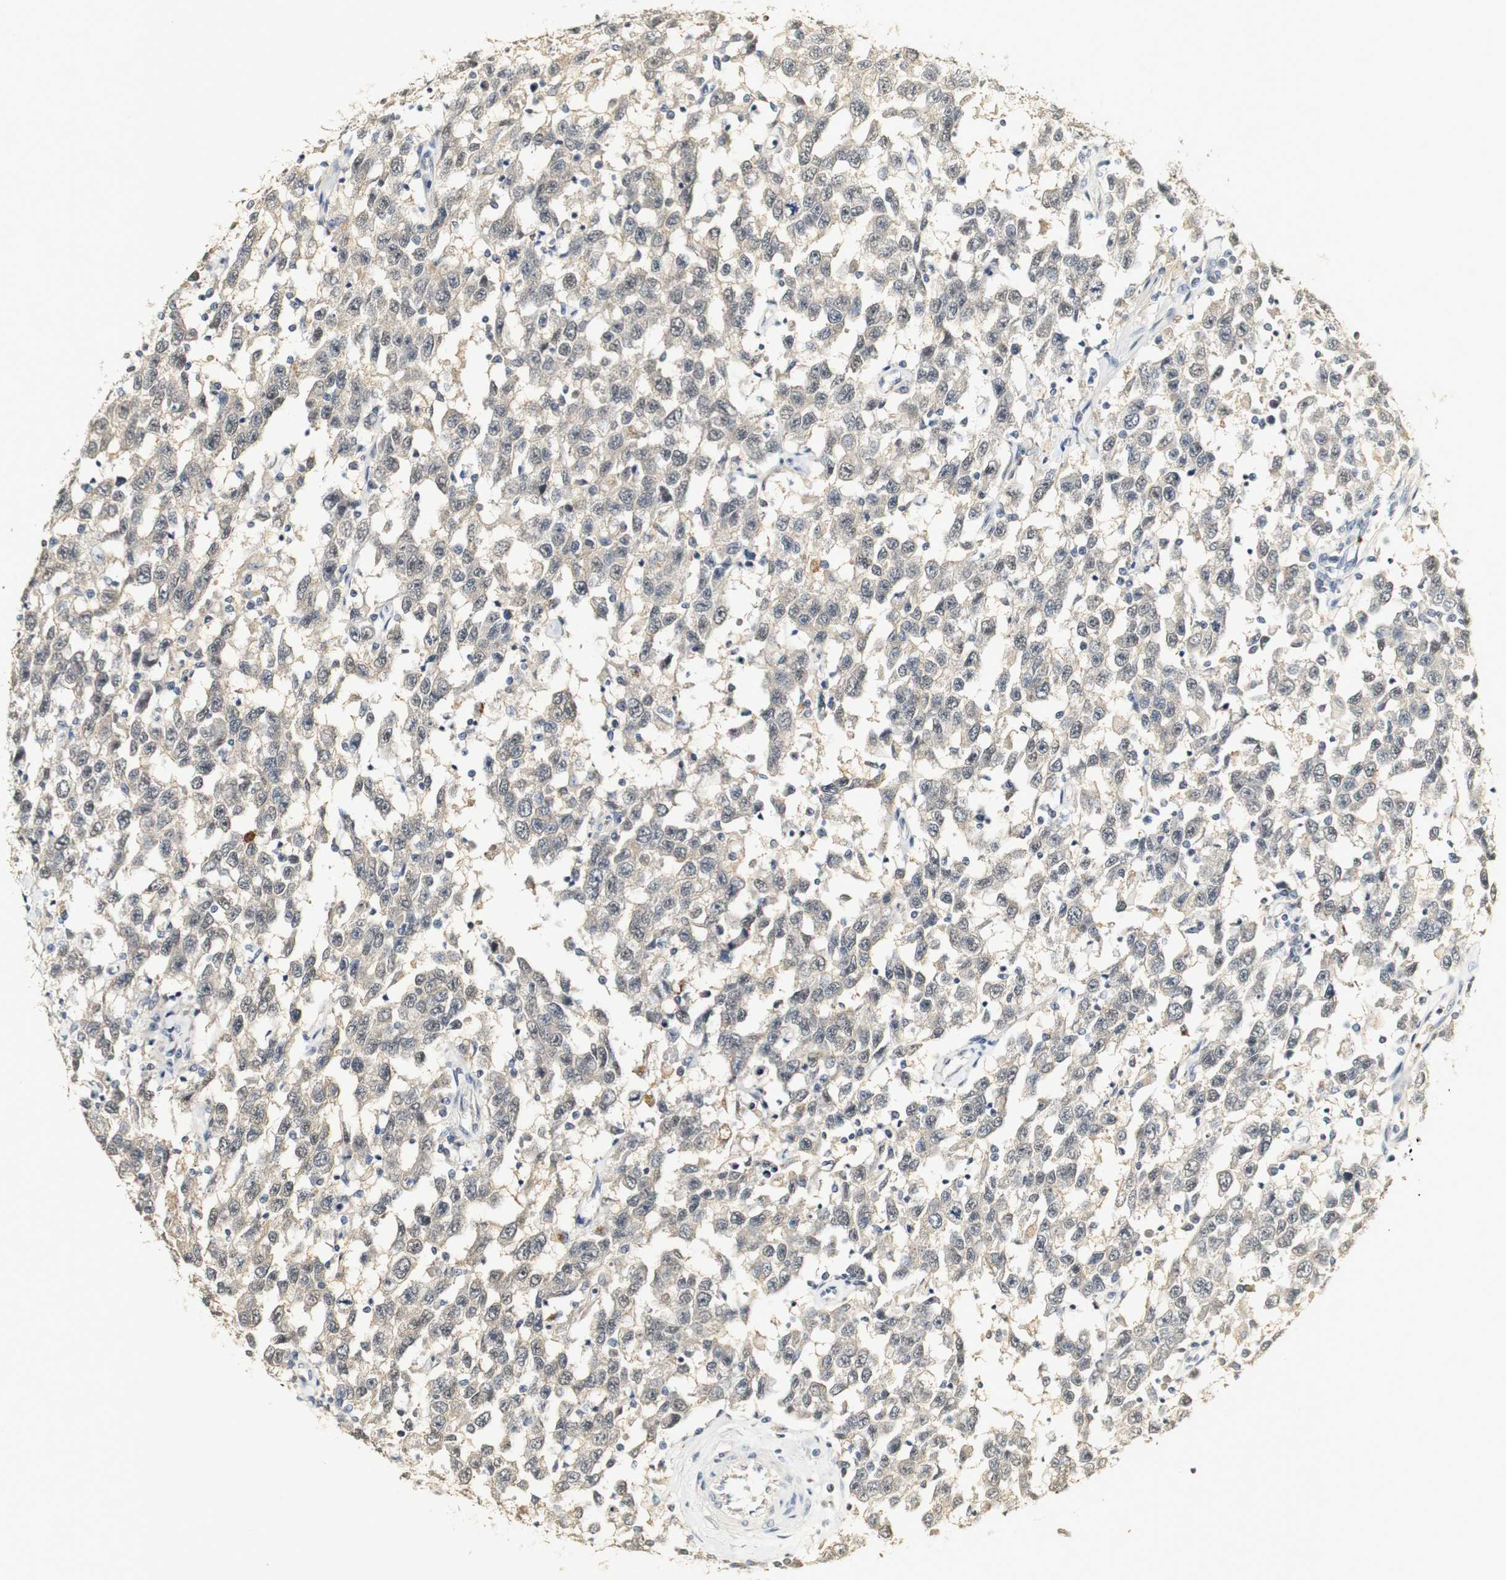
{"staining": {"intensity": "weak", "quantity": "<25%", "location": "cytoplasmic/membranous"}, "tissue": "testis cancer", "cell_type": "Tumor cells", "image_type": "cancer", "snomed": [{"axis": "morphology", "description": "Seminoma, NOS"}, {"axis": "topography", "description": "Testis"}], "caption": "The photomicrograph reveals no staining of tumor cells in testis cancer.", "gene": "SYT7", "patient": {"sex": "male", "age": 41}}